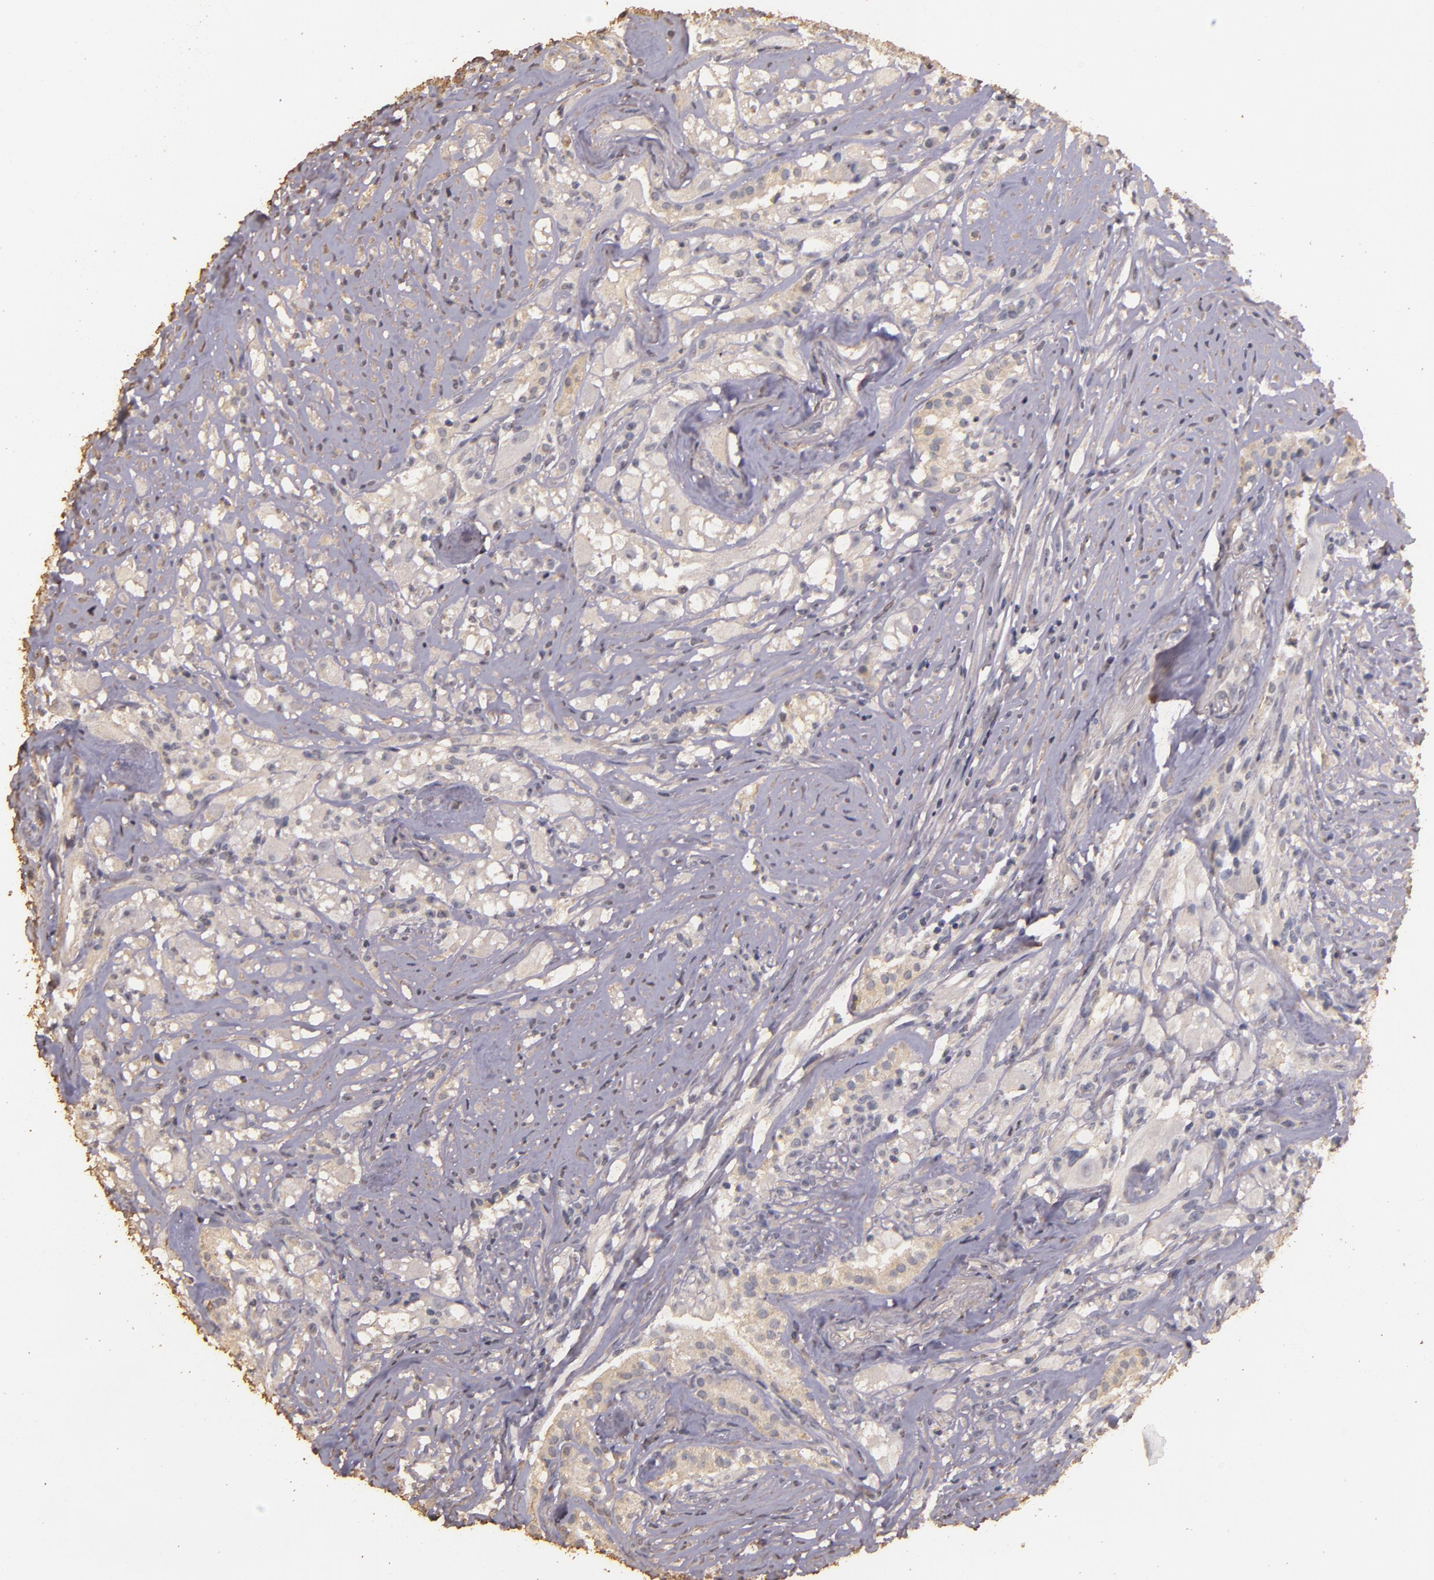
{"staining": {"intensity": "negative", "quantity": "none", "location": "none"}, "tissue": "glioma", "cell_type": "Tumor cells", "image_type": "cancer", "snomed": [{"axis": "morphology", "description": "Glioma, malignant, High grade"}, {"axis": "topography", "description": "Brain"}], "caption": "A photomicrograph of glioma stained for a protein exhibits no brown staining in tumor cells.", "gene": "BCL2L13", "patient": {"sex": "male", "age": 48}}